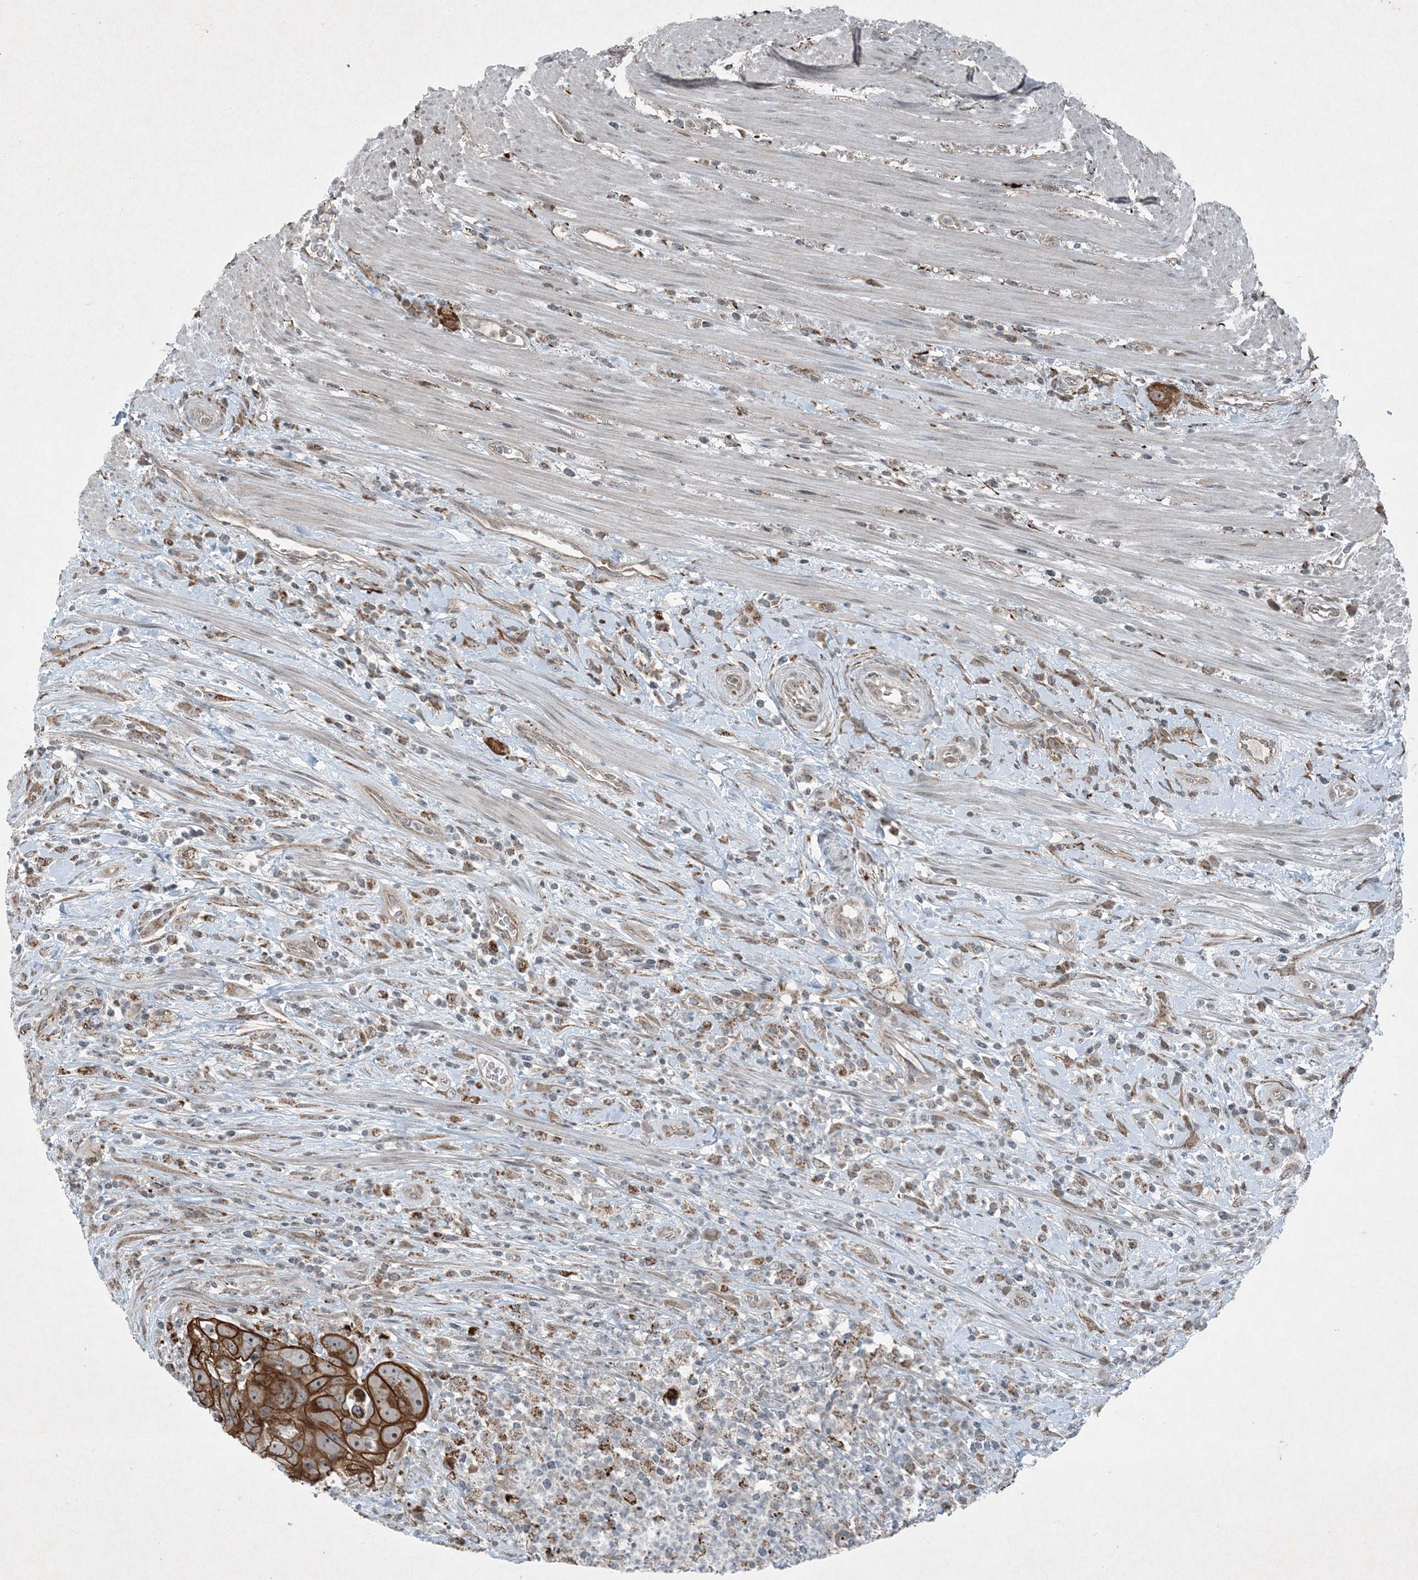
{"staining": {"intensity": "strong", "quantity": ">75%", "location": "cytoplasmic/membranous"}, "tissue": "colorectal cancer", "cell_type": "Tumor cells", "image_type": "cancer", "snomed": [{"axis": "morphology", "description": "Adenocarcinoma, NOS"}, {"axis": "topography", "description": "Rectum"}], "caption": "Protein expression analysis of human adenocarcinoma (colorectal) reveals strong cytoplasmic/membranous staining in about >75% of tumor cells. (Stains: DAB in brown, nuclei in blue, Microscopy: brightfield microscopy at high magnification).", "gene": "PC", "patient": {"sex": "male", "age": 59}}